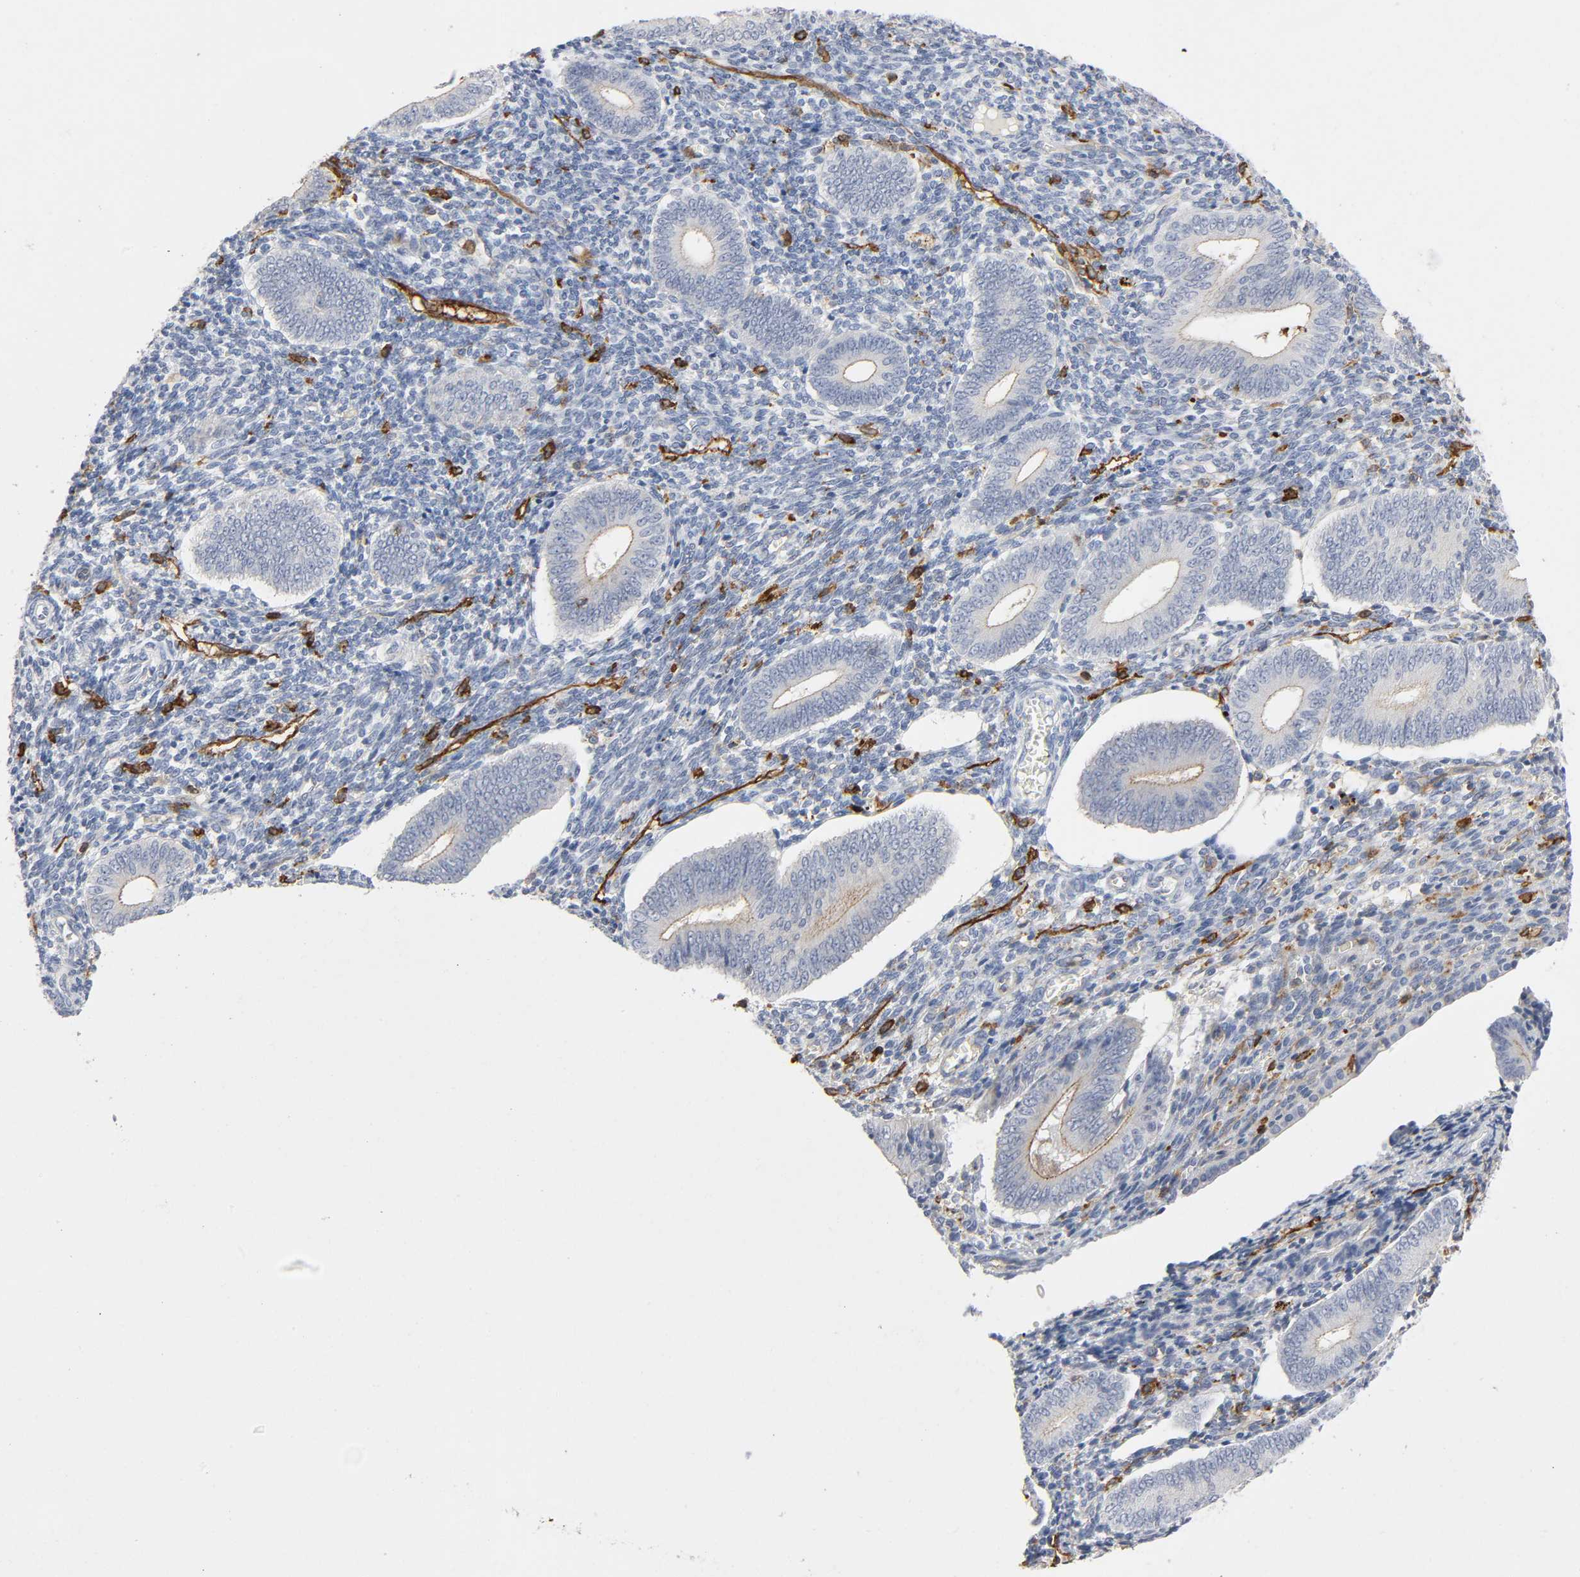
{"staining": {"intensity": "negative", "quantity": "none", "location": "none"}, "tissue": "endometrium", "cell_type": "Cells in endometrial stroma", "image_type": "normal", "snomed": [{"axis": "morphology", "description": "Normal tissue, NOS"}, {"axis": "topography", "description": "Uterus"}, {"axis": "topography", "description": "Endometrium"}], "caption": "Immunohistochemical staining of benign human endometrium shows no significant positivity in cells in endometrial stroma.", "gene": "LYN", "patient": {"sex": "female", "age": 33}}